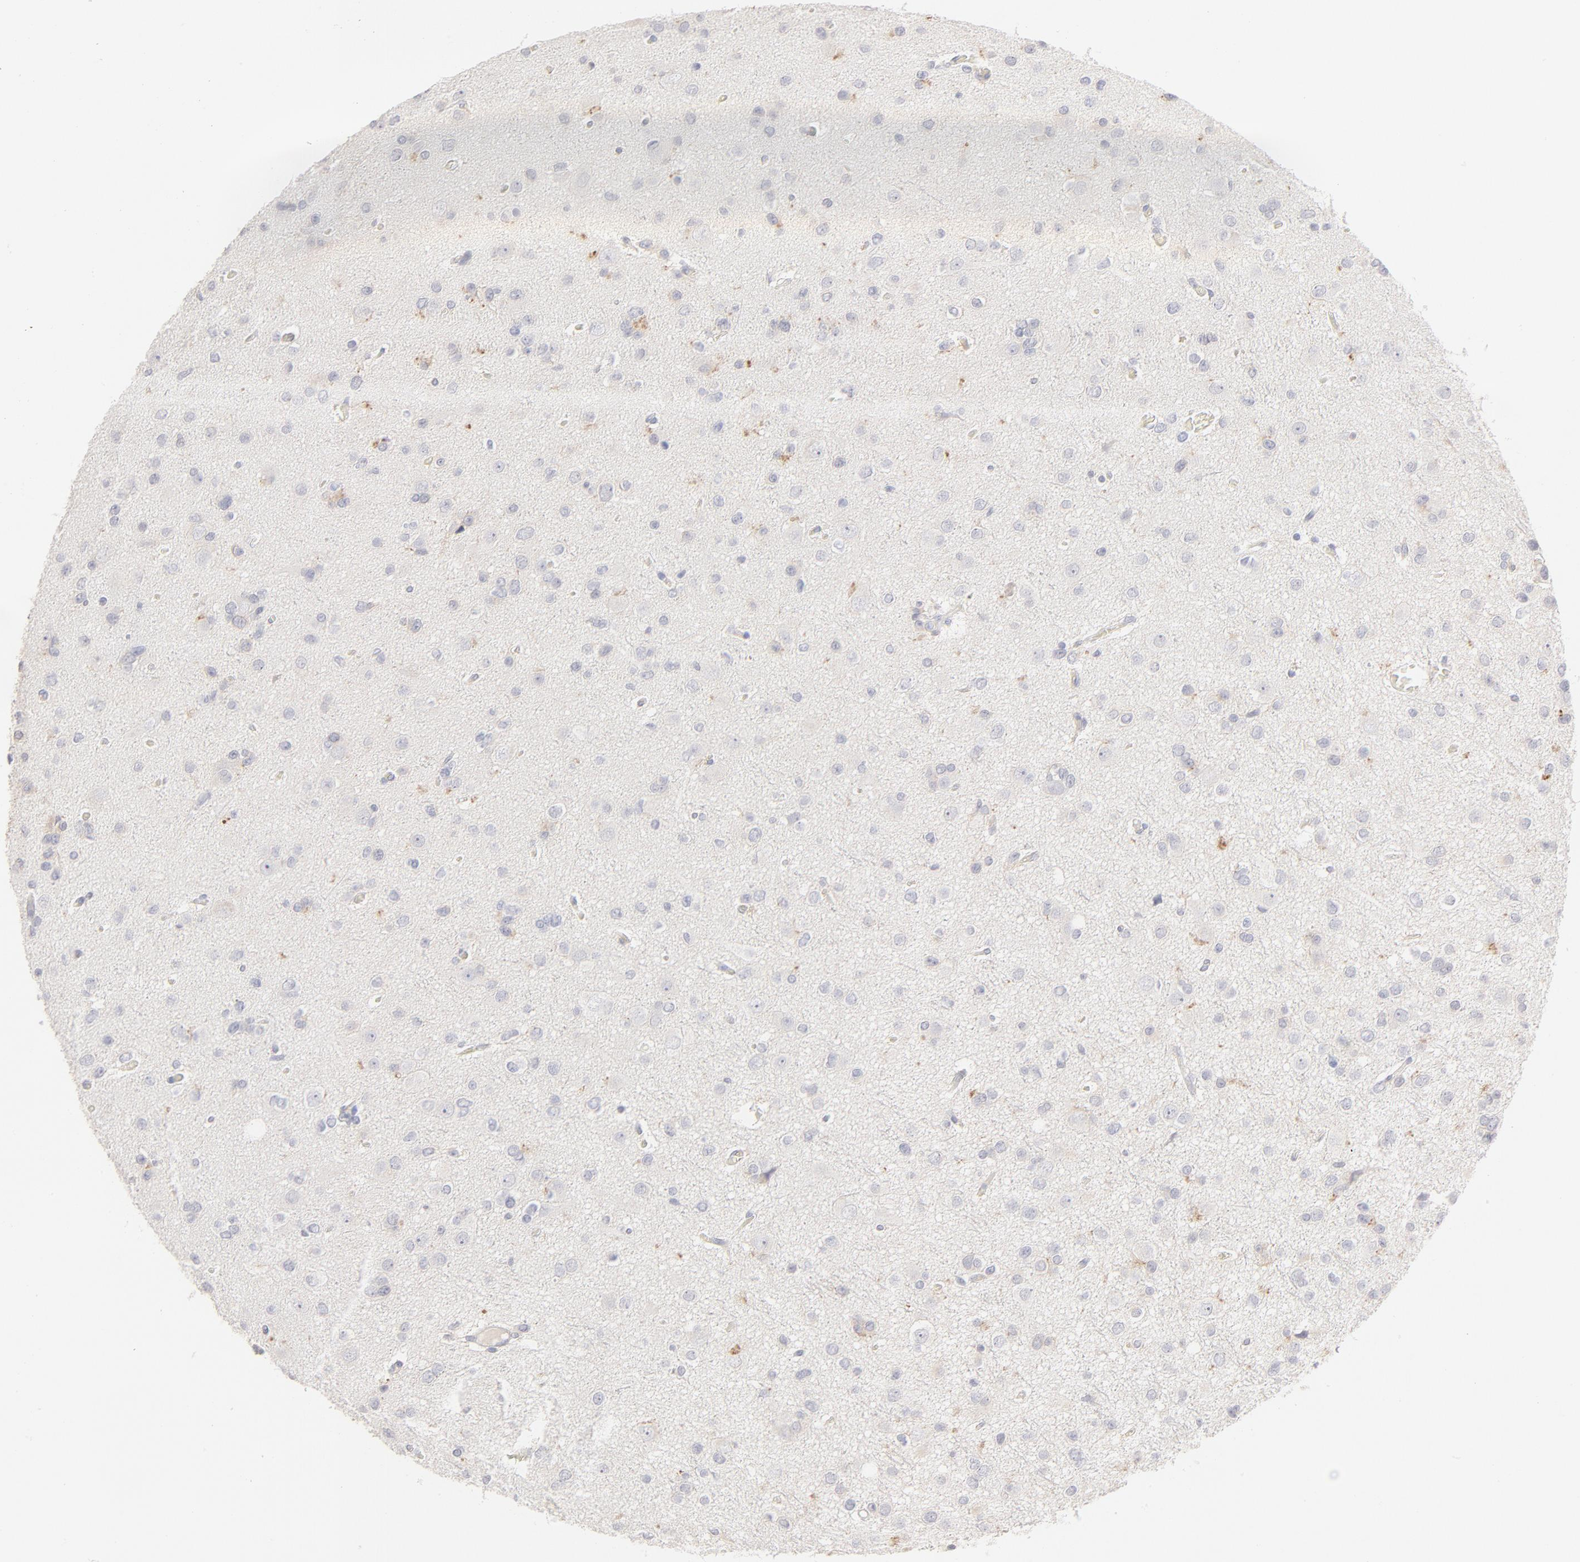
{"staining": {"intensity": "negative", "quantity": "none", "location": "none"}, "tissue": "glioma", "cell_type": "Tumor cells", "image_type": "cancer", "snomed": [{"axis": "morphology", "description": "Glioma, malignant, Low grade"}, {"axis": "topography", "description": "Brain"}], "caption": "Immunohistochemistry (IHC) of glioma shows no positivity in tumor cells.", "gene": "ELF3", "patient": {"sex": "male", "age": 42}}